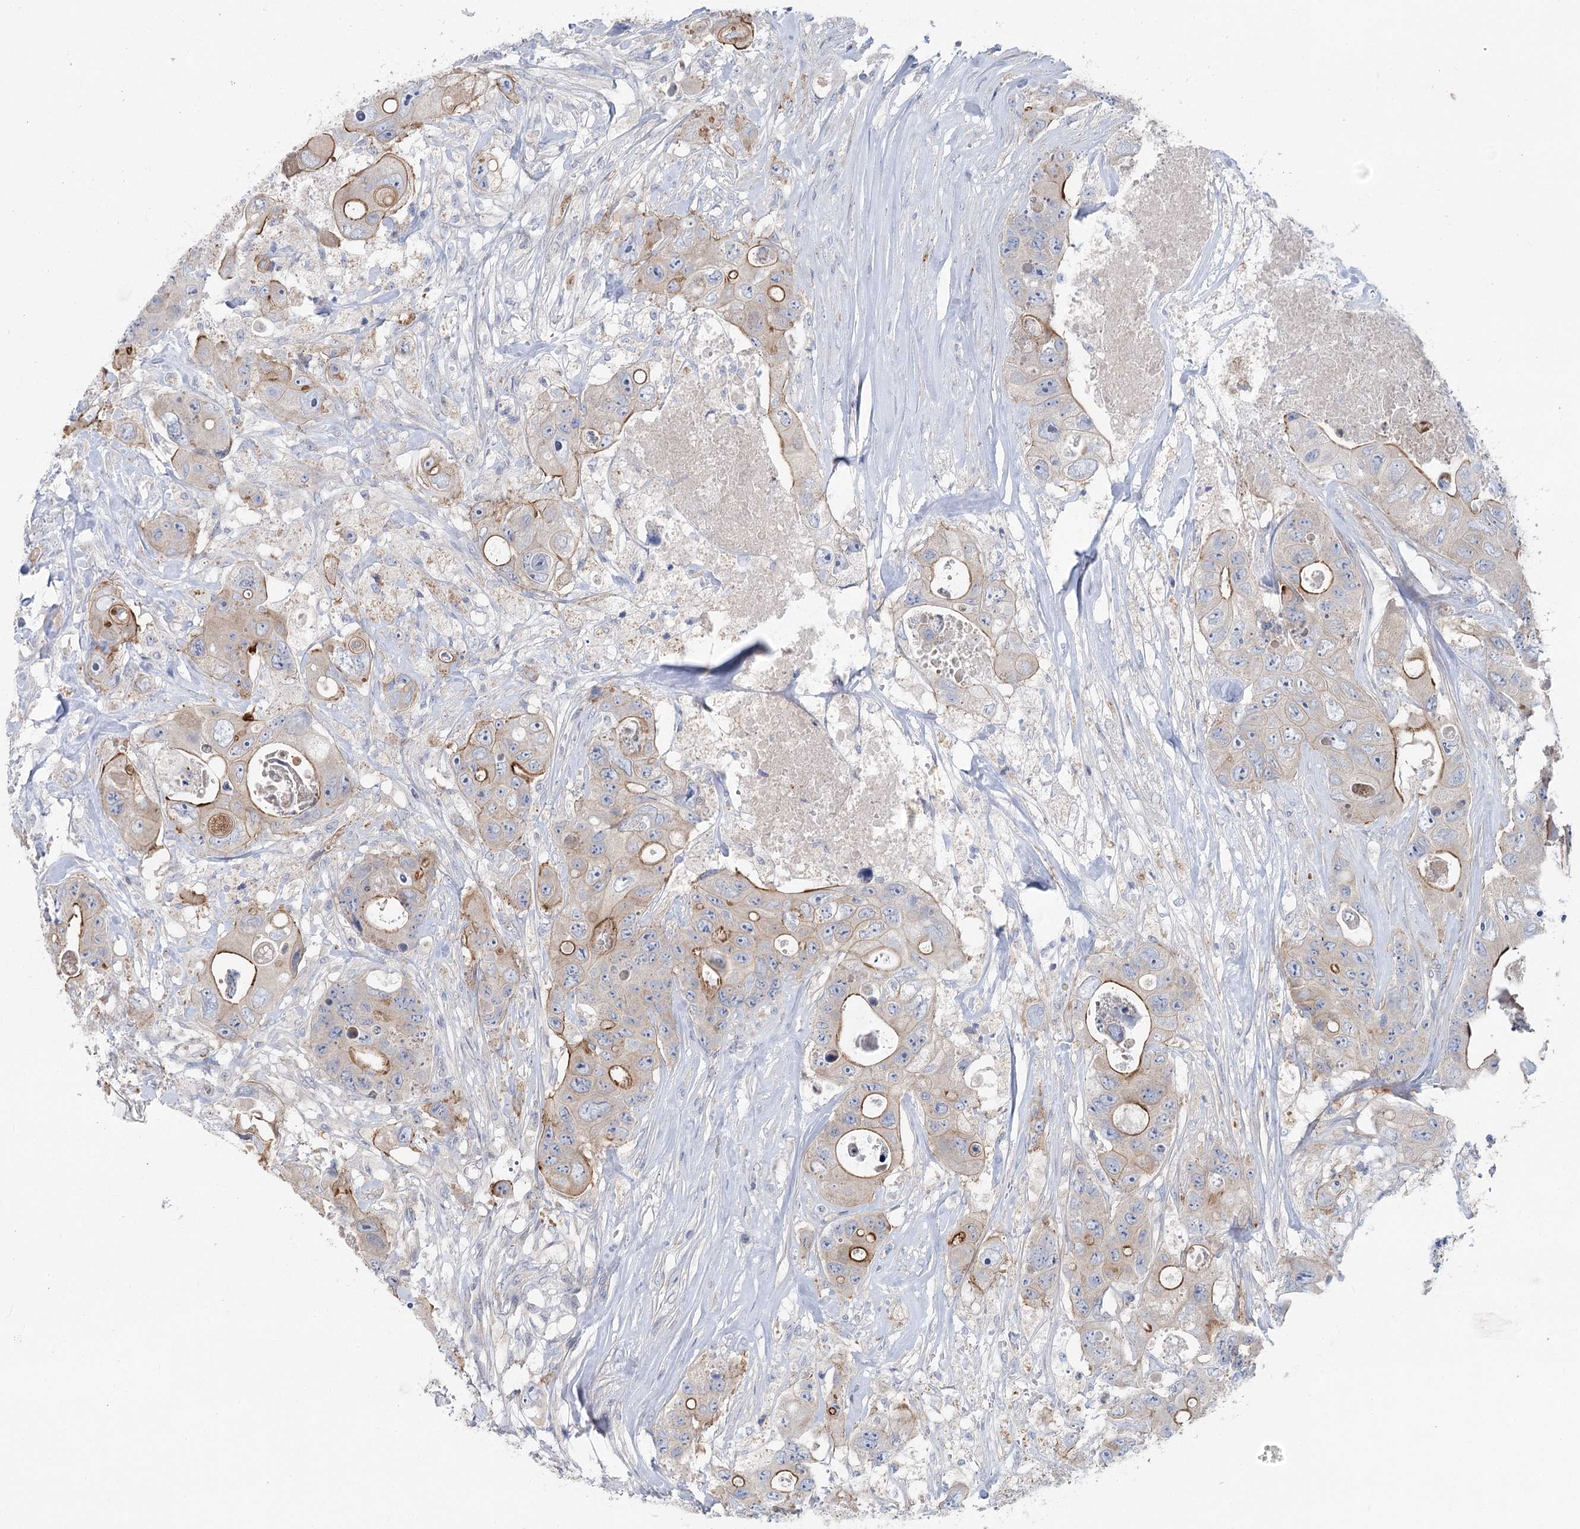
{"staining": {"intensity": "moderate", "quantity": "25%-75%", "location": "cytoplasmic/membranous"}, "tissue": "colorectal cancer", "cell_type": "Tumor cells", "image_type": "cancer", "snomed": [{"axis": "morphology", "description": "Adenocarcinoma, NOS"}, {"axis": "topography", "description": "Colon"}], "caption": "An immunohistochemistry (IHC) micrograph of tumor tissue is shown. Protein staining in brown labels moderate cytoplasmic/membranous positivity in colorectal cancer (adenocarcinoma) within tumor cells. The protein is stained brown, and the nuclei are stained in blue (DAB IHC with brightfield microscopy, high magnification).", "gene": "SCN11A", "patient": {"sex": "female", "age": 46}}